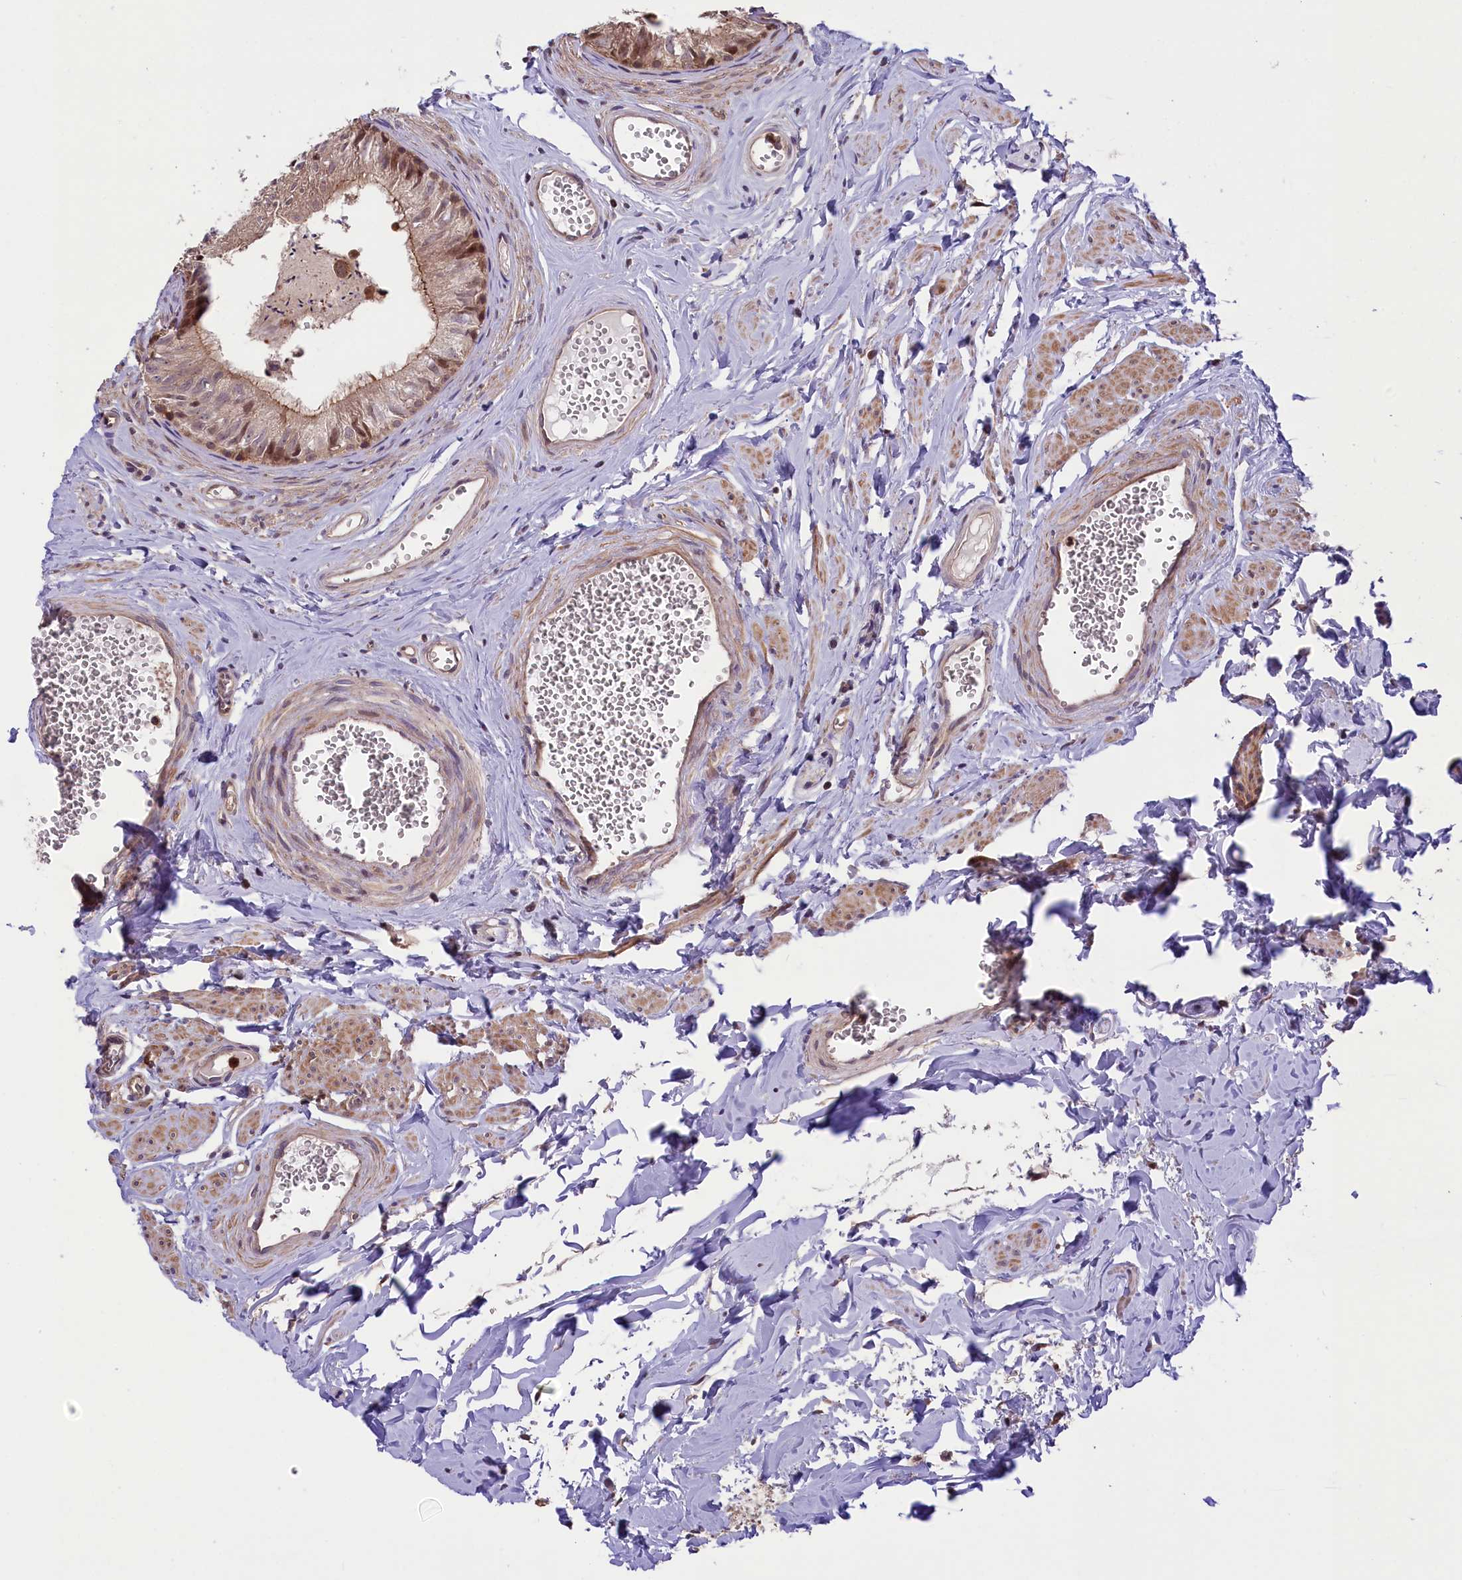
{"staining": {"intensity": "moderate", "quantity": ">75%", "location": "cytoplasmic/membranous"}, "tissue": "epididymis", "cell_type": "Glandular cells", "image_type": "normal", "snomed": [{"axis": "morphology", "description": "Normal tissue, NOS"}, {"axis": "topography", "description": "Epididymis"}], "caption": "Immunohistochemistry (IHC) photomicrograph of benign human epididymis stained for a protein (brown), which shows medium levels of moderate cytoplasmic/membranous staining in approximately >75% of glandular cells.", "gene": "RIC8A", "patient": {"sex": "male", "age": 36}}